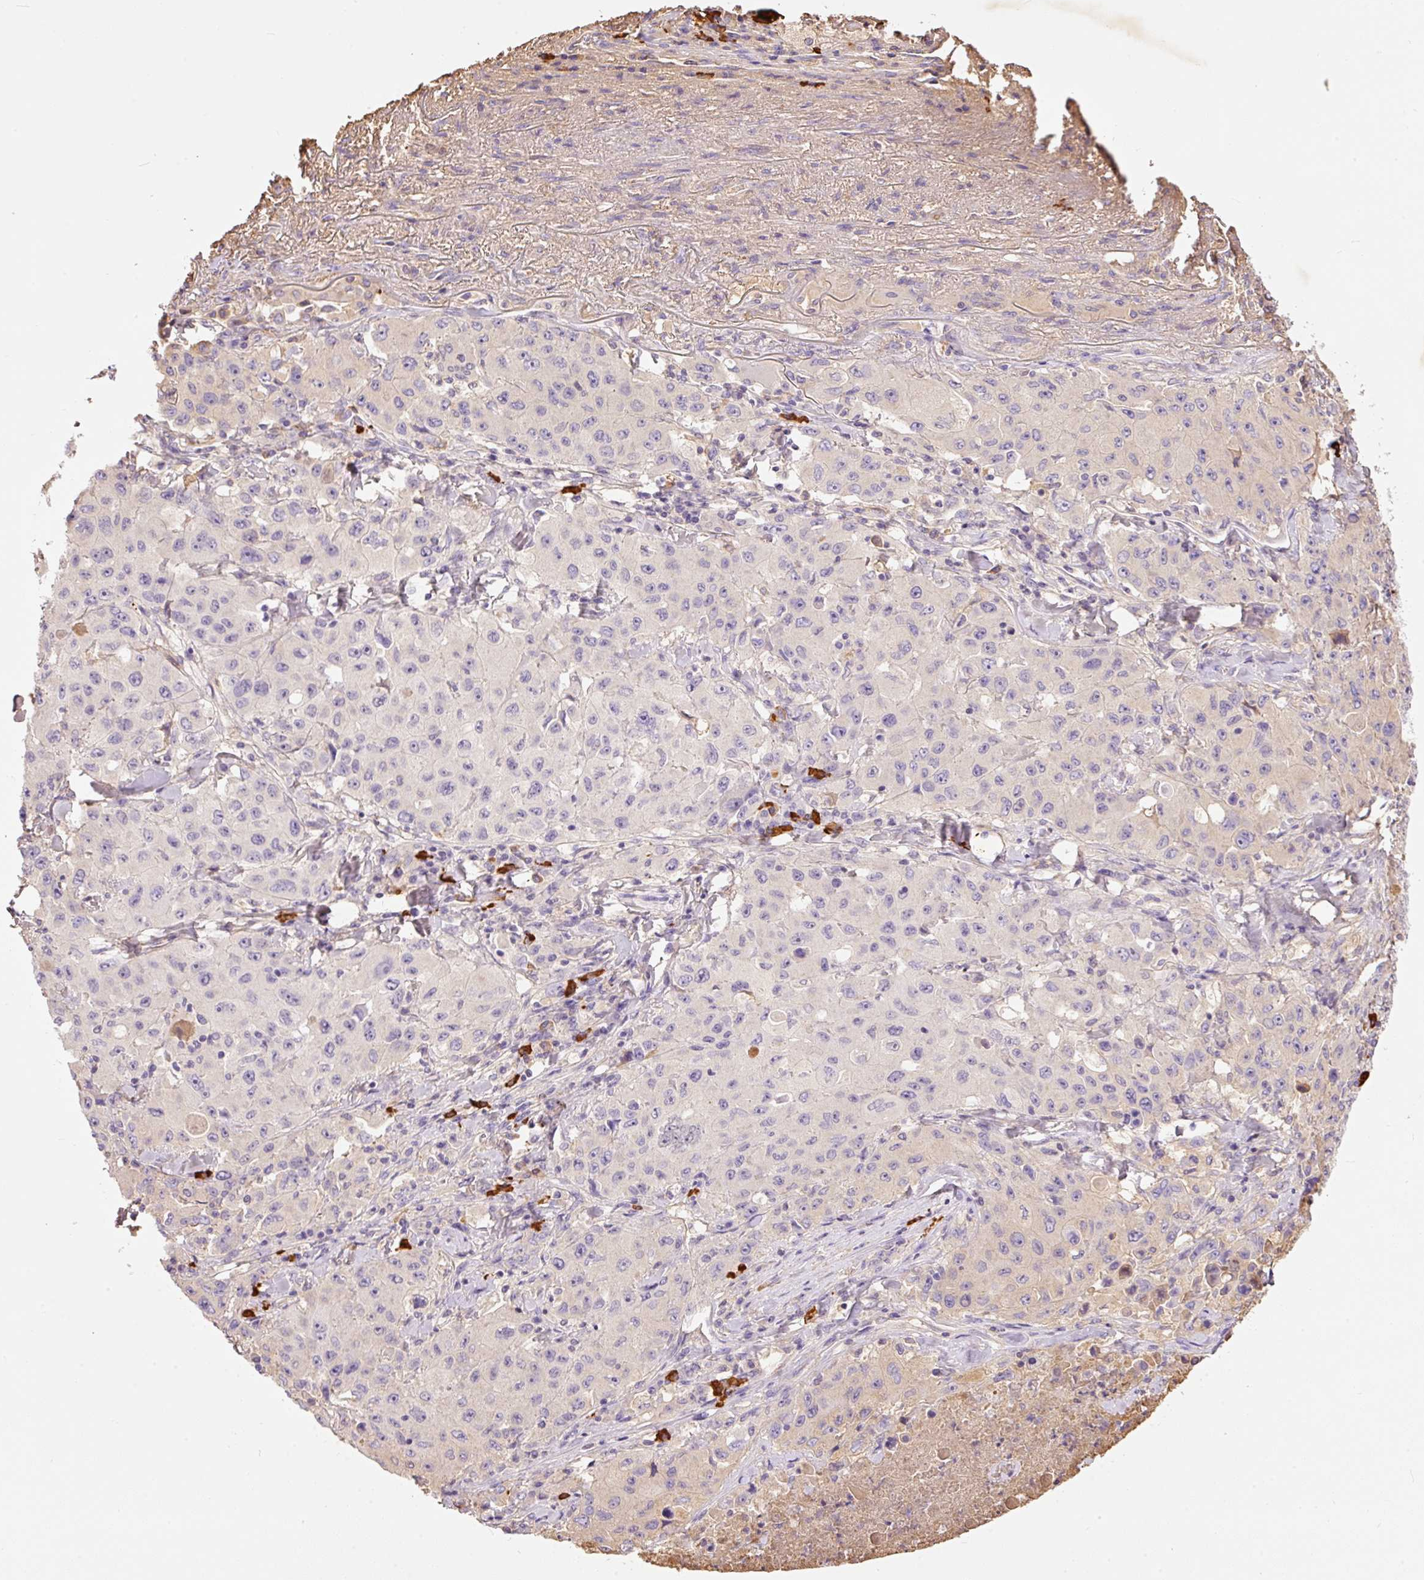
{"staining": {"intensity": "weak", "quantity": "25%-75%", "location": "cytoplasmic/membranous"}, "tissue": "lung cancer", "cell_type": "Tumor cells", "image_type": "cancer", "snomed": [{"axis": "morphology", "description": "Squamous cell carcinoma, NOS"}, {"axis": "topography", "description": "Lung"}], "caption": "Lung cancer stained with a protein marker reveals weak staining in tumor cells.", "gene": "PRPF38B", "patient": {"sex": "male", "age": 63}}